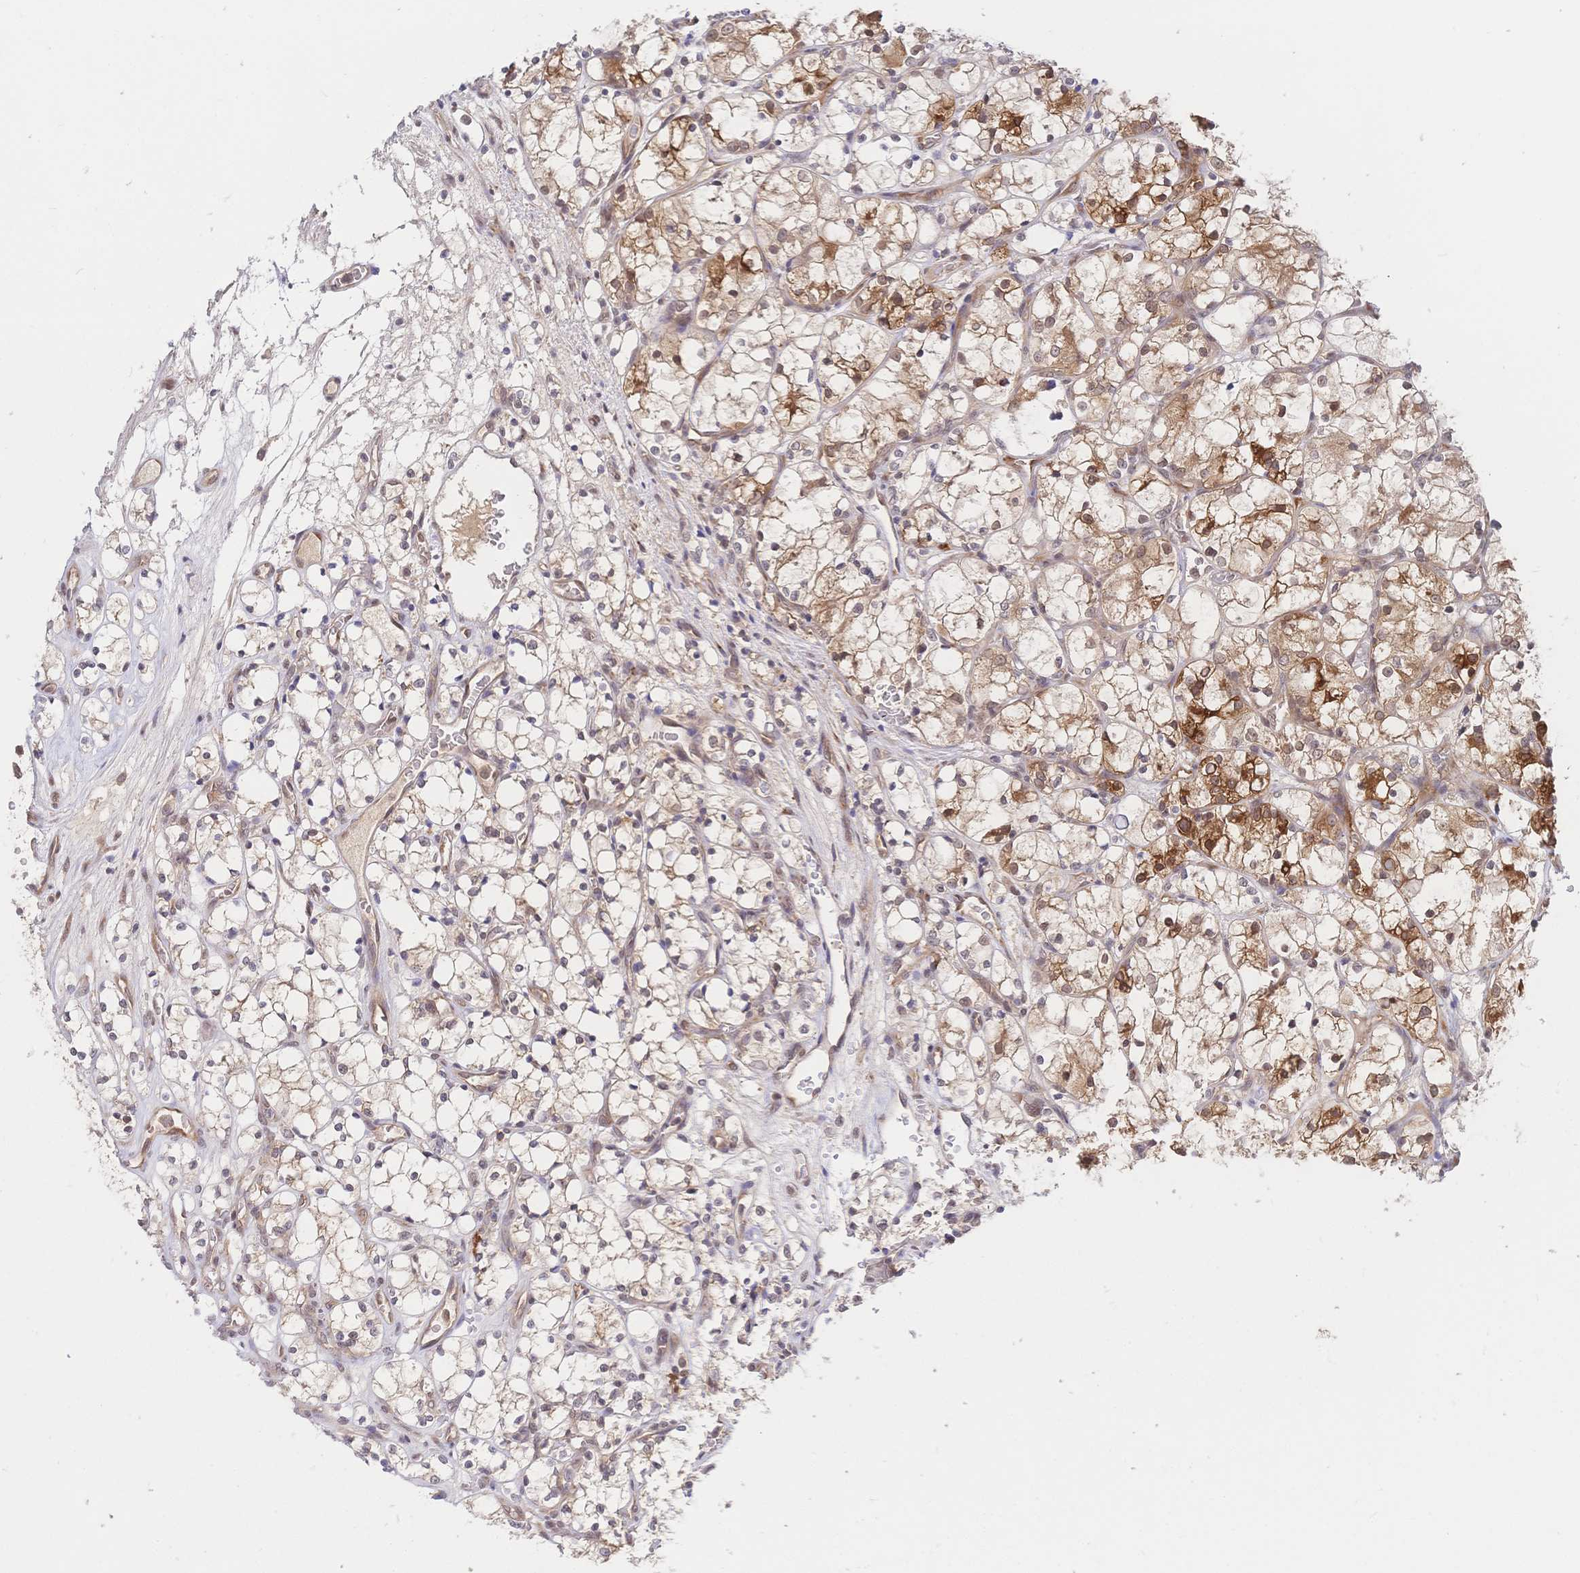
{"staining": {"intensity": "moderate", "quantity": "25%-75%", "location": "cytoplasmic/membranous"}, "tissue": "renal cancer", "cell_type": "Tumor cells", "image_type": "cancer", "snomed": [{"axis": "morphology", "description": "Adenocarcinoma, NOS"}, {"axis": "topography", "description": "Kidney"}], "caption": "The immunohistochemical stain shows moderate cytoplasmic/membranous expression in tumor cells of renal adenocarcinoma tissue. Nuclei are stained in blue.", "gene": "LMO4", "patient": {"sex": "female", "age": 69}}